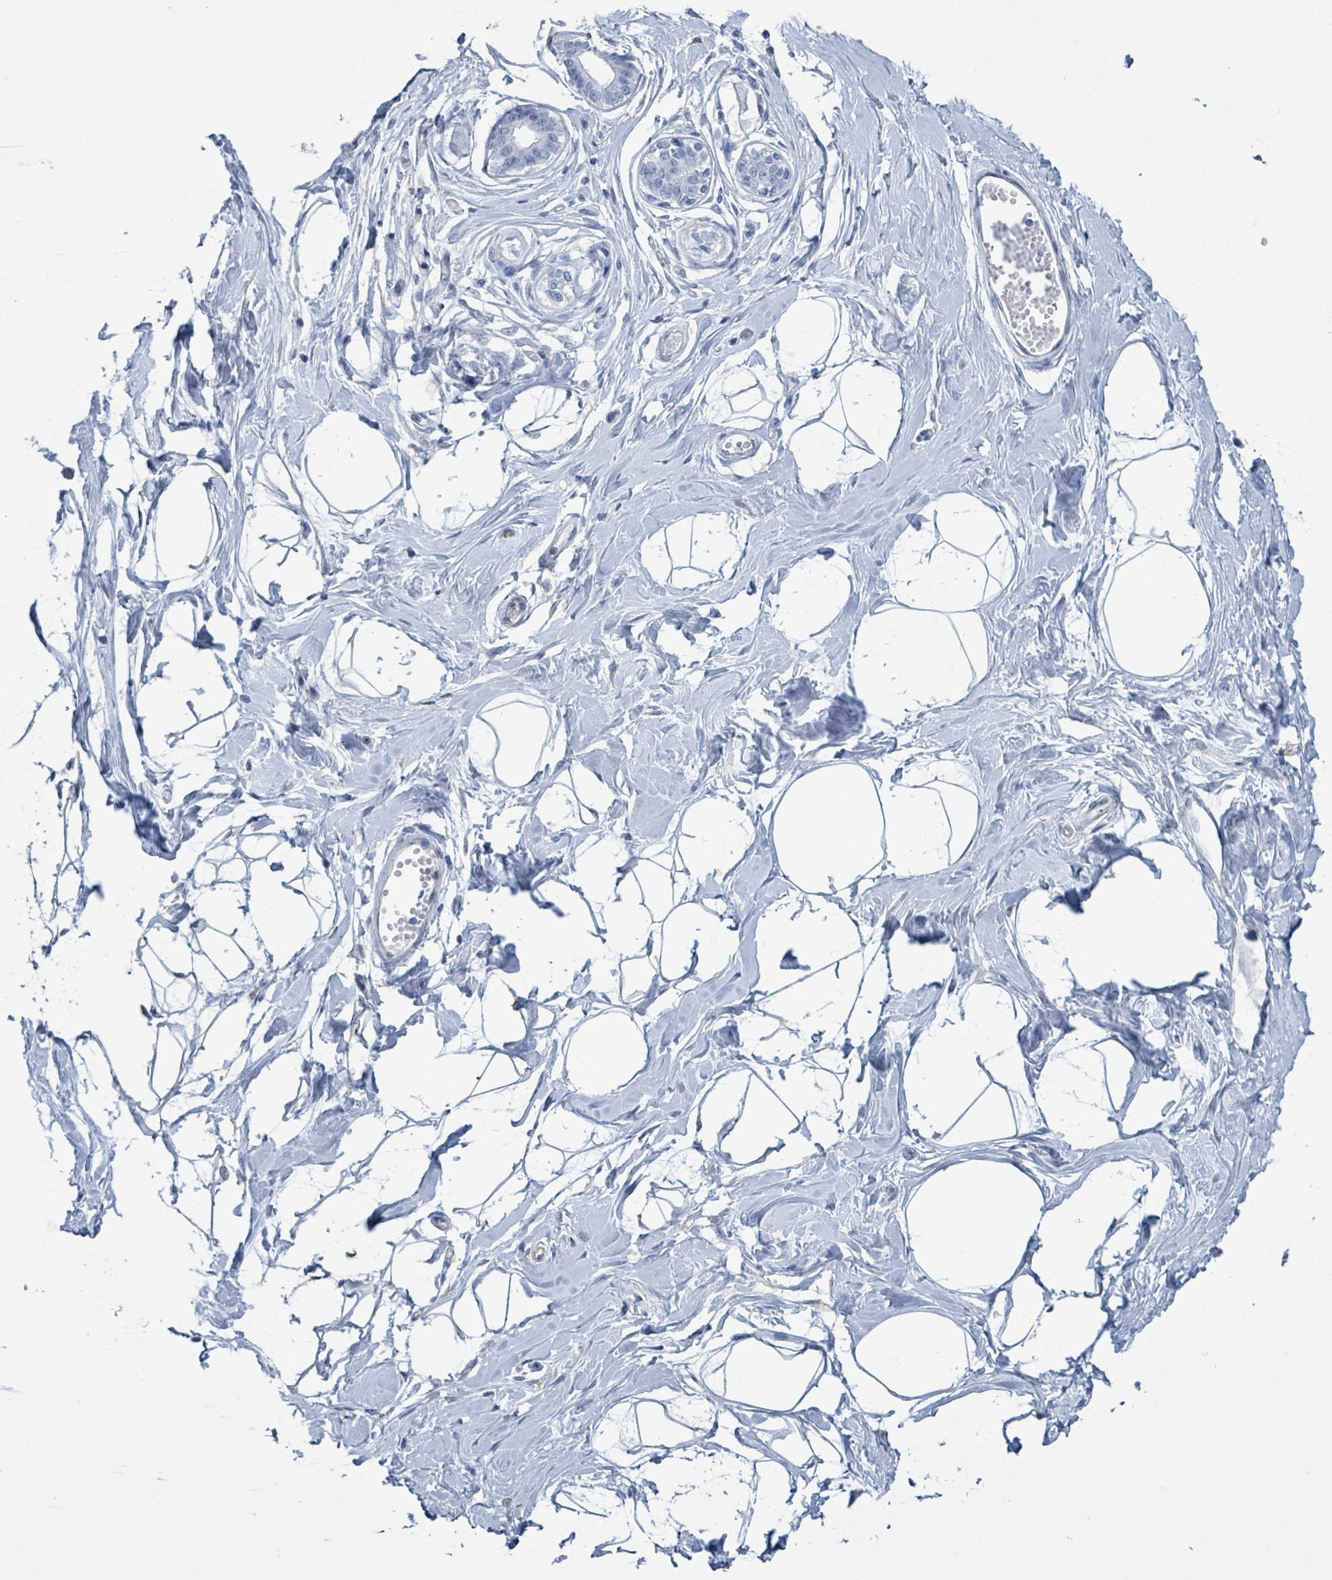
{"staining": {"intensity": "negative", "quantity": "none", "location": "none"}, "tissue": "breast", "cell_type": "Adipocytes", "image_type": "normal", "snomed": [{"axis": "morphology", "description": "Normal tissue, NOS"}, {"axis": "topography", "description": "Breast"}], "caption": "Immunohistochemistry photomicrograph of benign breast stained for a protein (brown), which displays no positivity in adipocytes.", "gene": "CT45A10", "patient": {"sex": "female", "age": 45}}